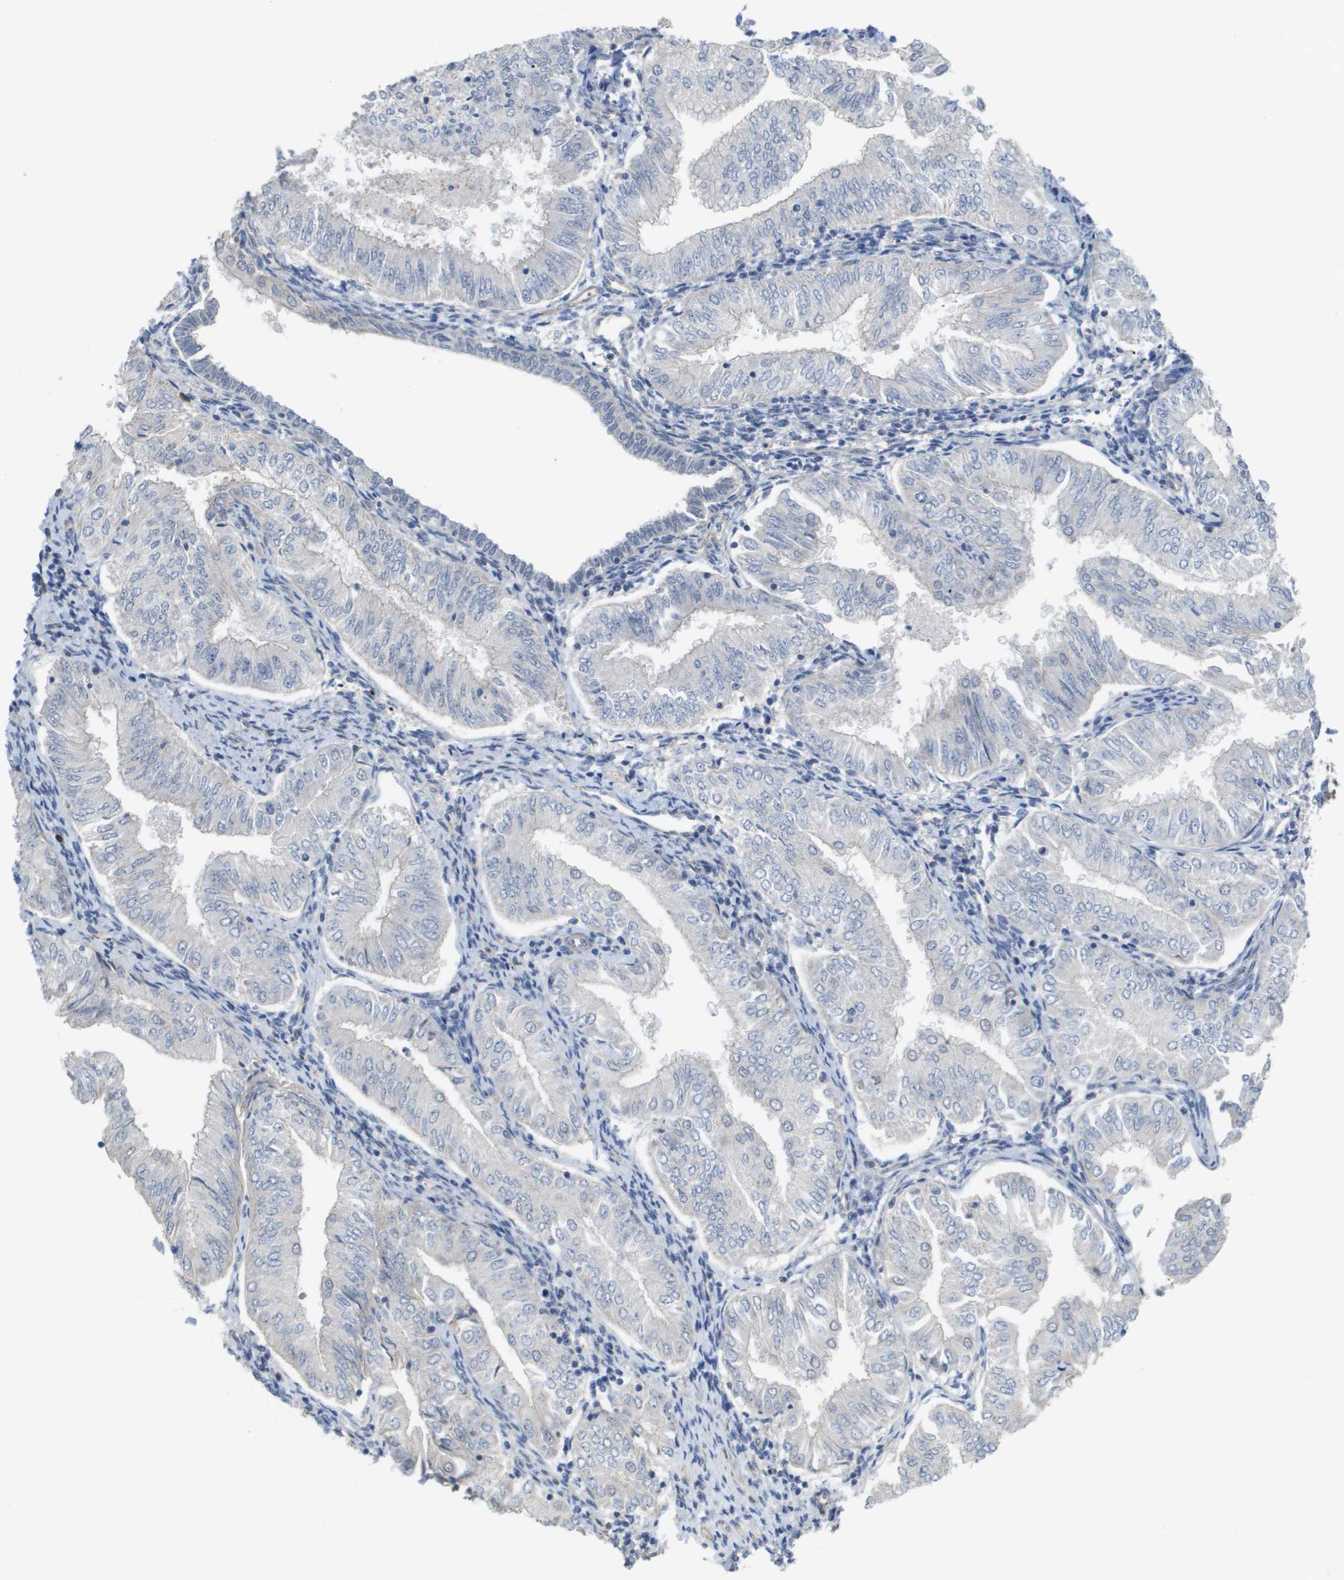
{"staining": {"intensity": "negative", "quantity": "none", "location": "none"}, "tissue": "endometrial cancer", "cell_type": "Tumor cells", "image_type": "cancer", "snomed": [{"axis": "morphology", "description": "Adenocarcinoma, NOS"}, {"axis": "topography", "description": "Endometrium"}], "caption": "Tumor cells are negative for brown protein staining in adenocarcinoma (endometrial).", "gene": "RNF112", "patient": {"sex": "female", "age": 53}}